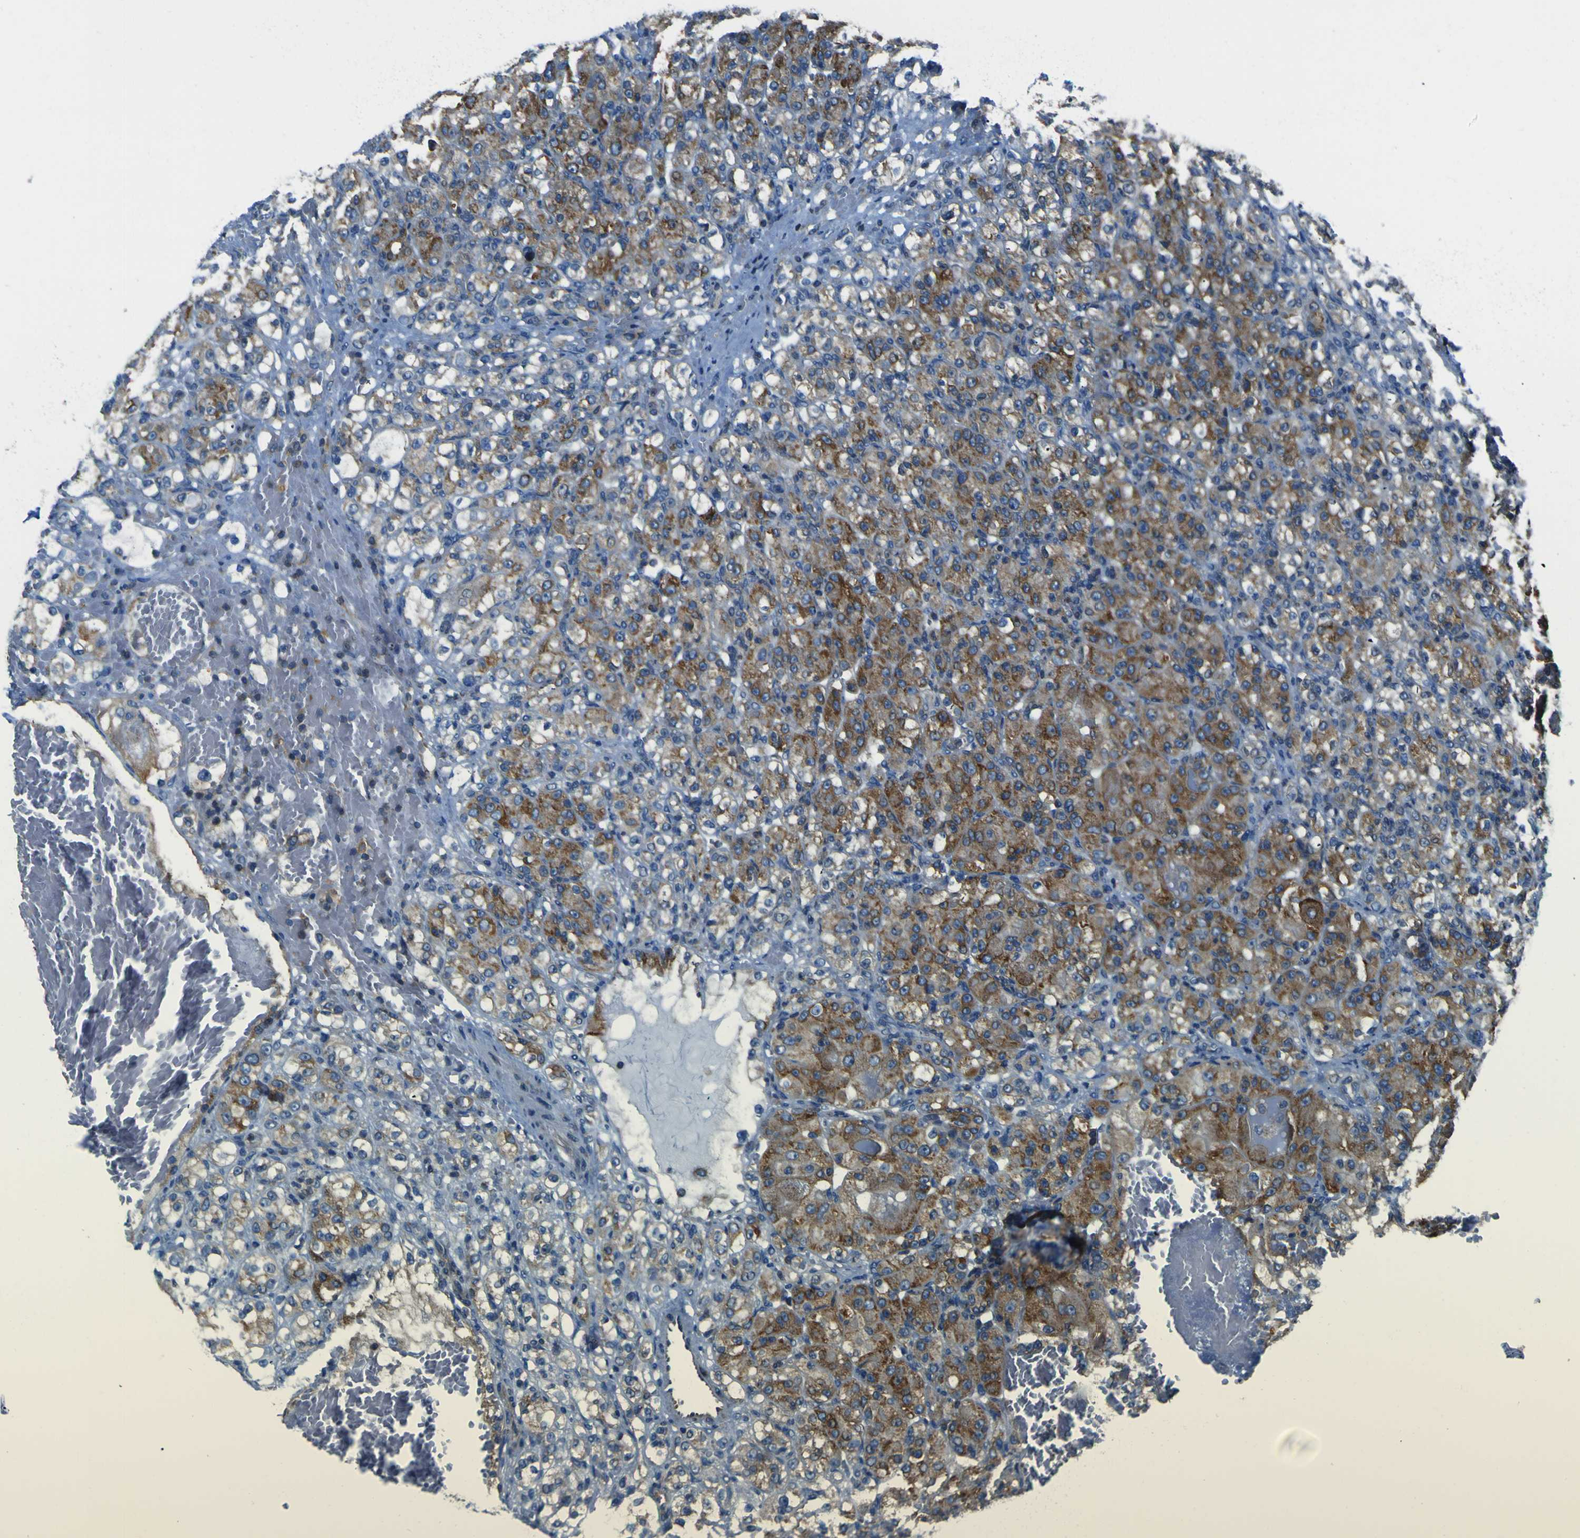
{"staining": {"intensity": "moderate", "quantity": ">75%", "location": "cytoplasmic/membranous"}, "tissue": "renal cancer", "cell_type": "Tumor cells", "image_type": "cancer", "snomed": [{"axis": "morphology", "description": "Adenocarcinoma, NOS"}, {"axis": "topography", "description": "Kidney"}], "caption": "Moderate cytoplasmic/membranous positivity for a protein is identified in approximately >75% of tumor cells of renal cancer using immunohistochemistry (IHC).", "gene": "STIM1", "patient": {"sex": "male", "age": 61}}